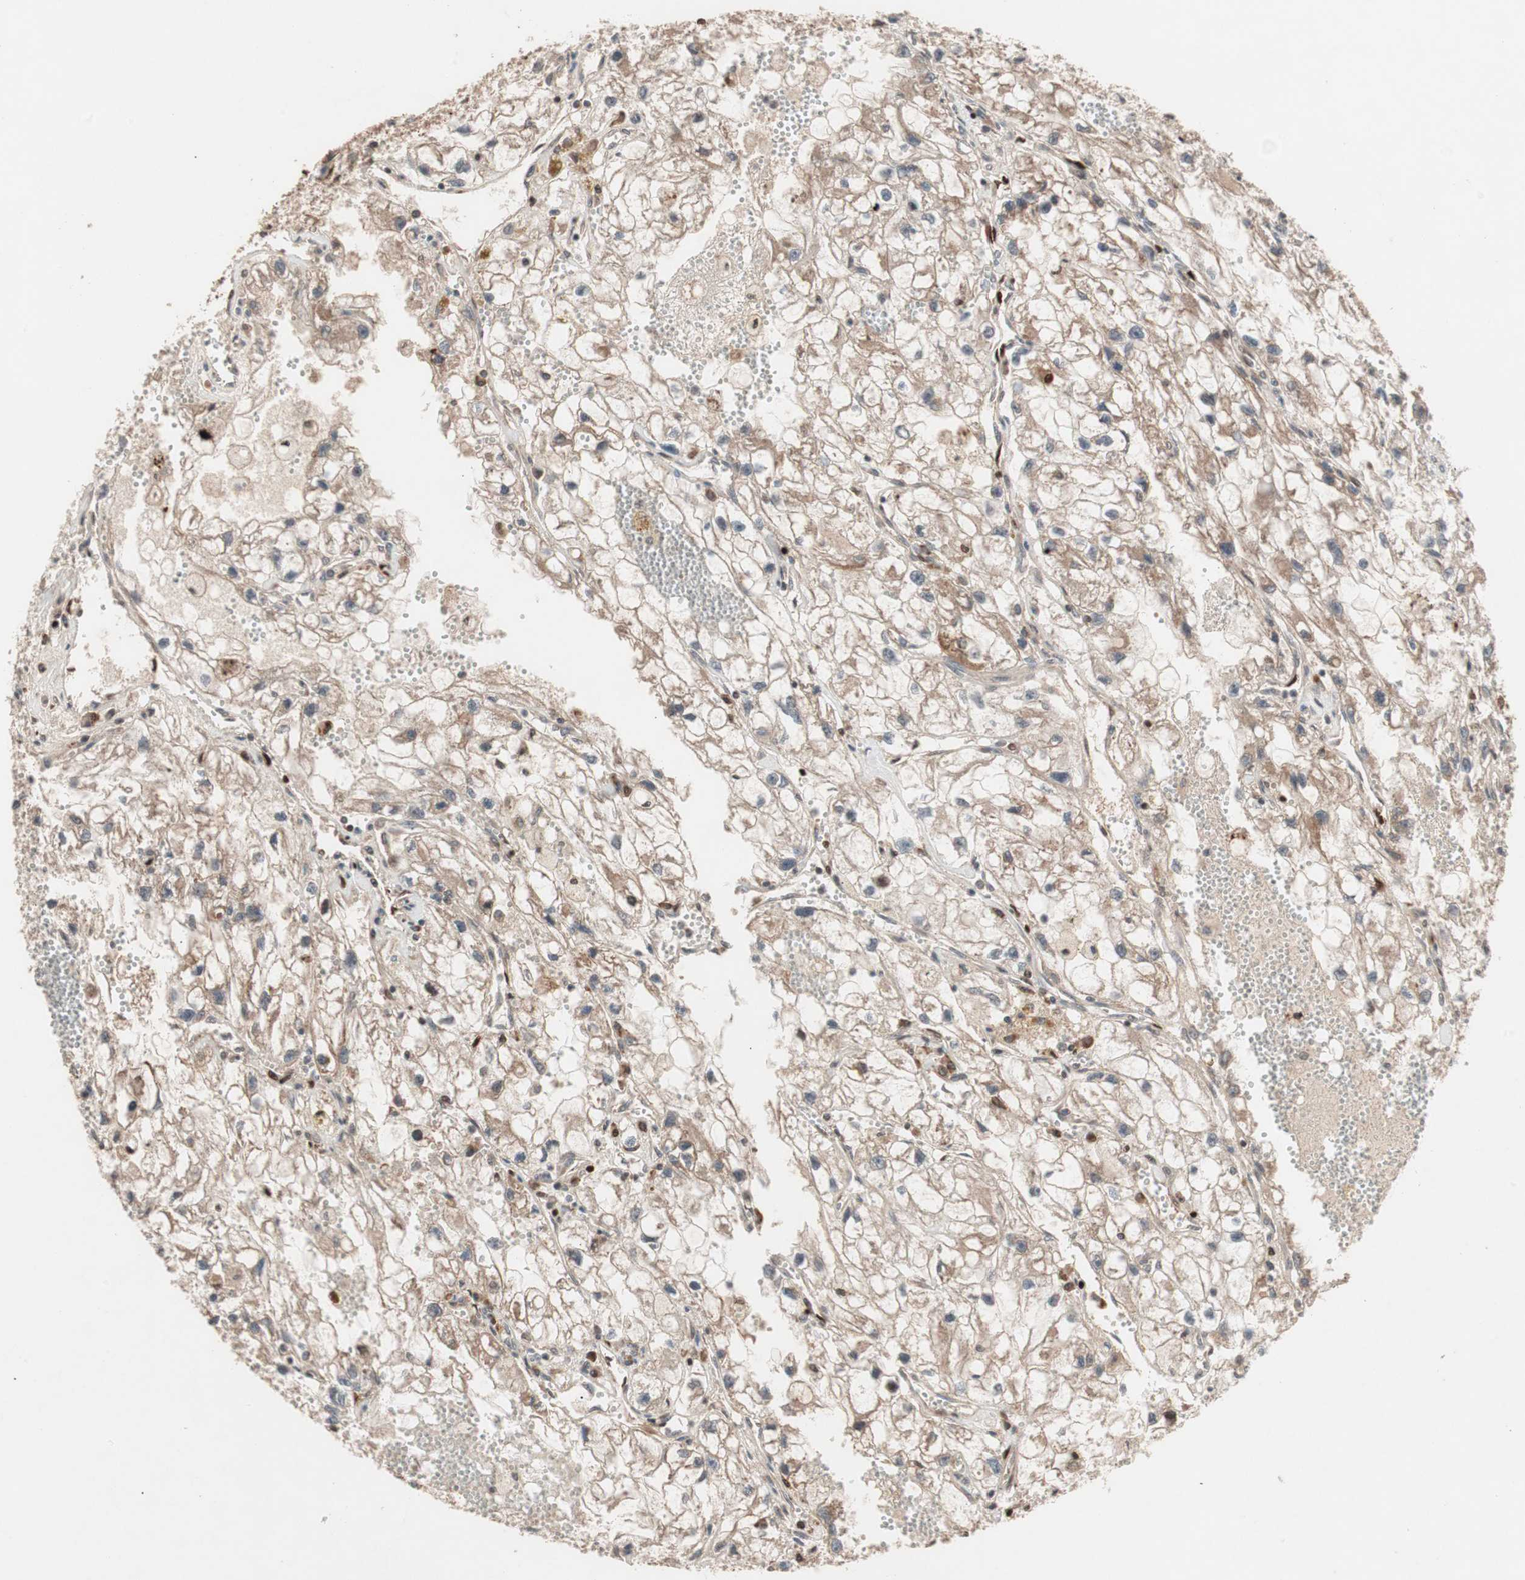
{"staining": {"intensity": "moderate", "quantity": ">75%", "location": "cytoplasmic/membranous"}, "tissue": "renal cancer", "cell_type": "Tumor cells", "image_type": "cancer", "snomed": [{"axis": "morphology", "description": "Adenocarcinoma, NOS"}, {"axis": "topography", "description": "Kidney"}], "caption": "Protein staining of renal adenocarcinoma tissue shows moderate cytoplasmic/membranous positivity in about >75% of tumor cells.", "gene": "NF2", "patient": {"sex": "female", "age": 70}}